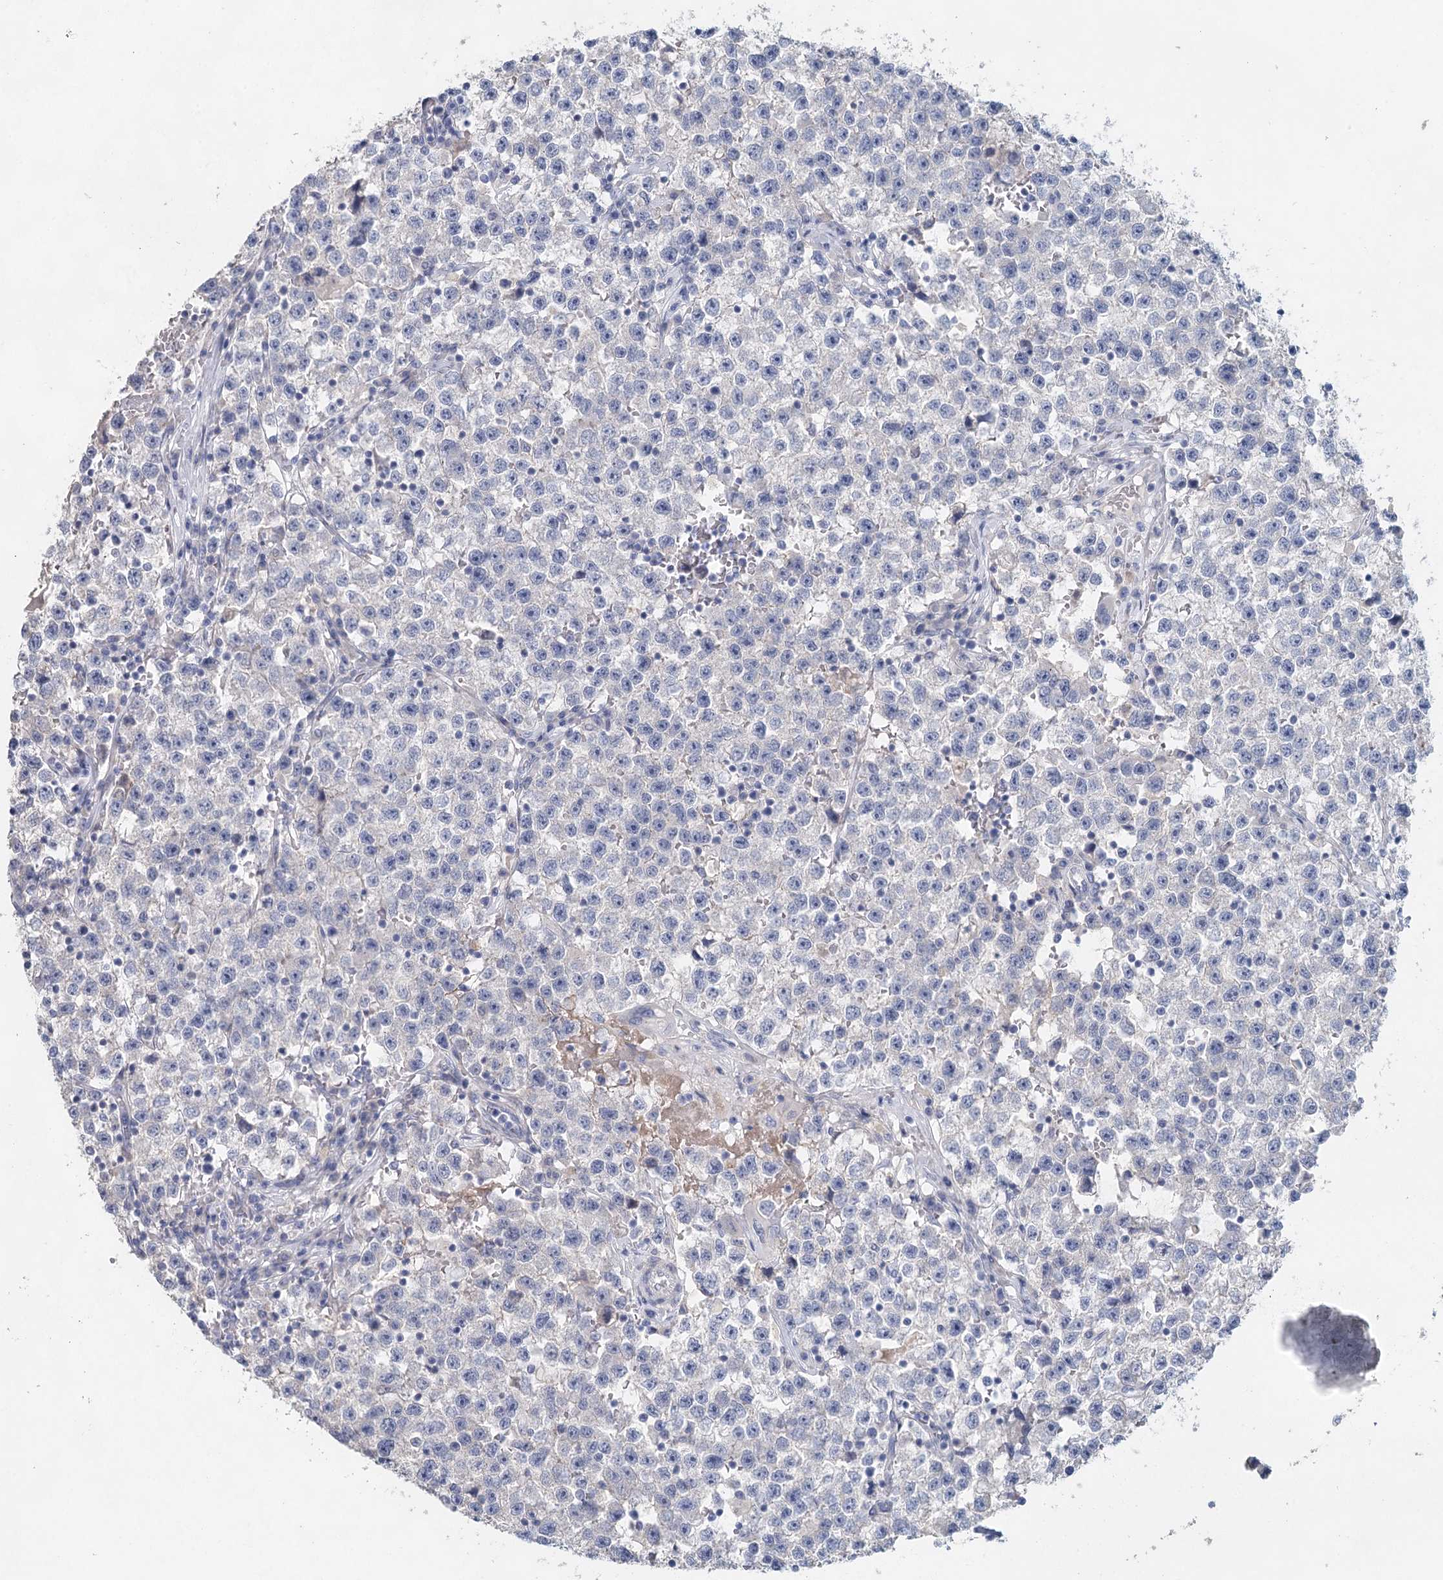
{"staining": {"intensity": "negative", "quantity": "none", "location": "none"}, "tissue": "testis cancer", "cell_type": "Tumor cells", "image_type": "cancer", "snomed": [{"axis": "morphology", "description": "Seminoma, NOS"}, {"axis": "topography", "description": "Testis"}], "caption": "The image demonstrates no significant expression in tumor cells of testis seminoma.", "gene": "MYL6B", "patient": {"sex": "male", "age": 22}}